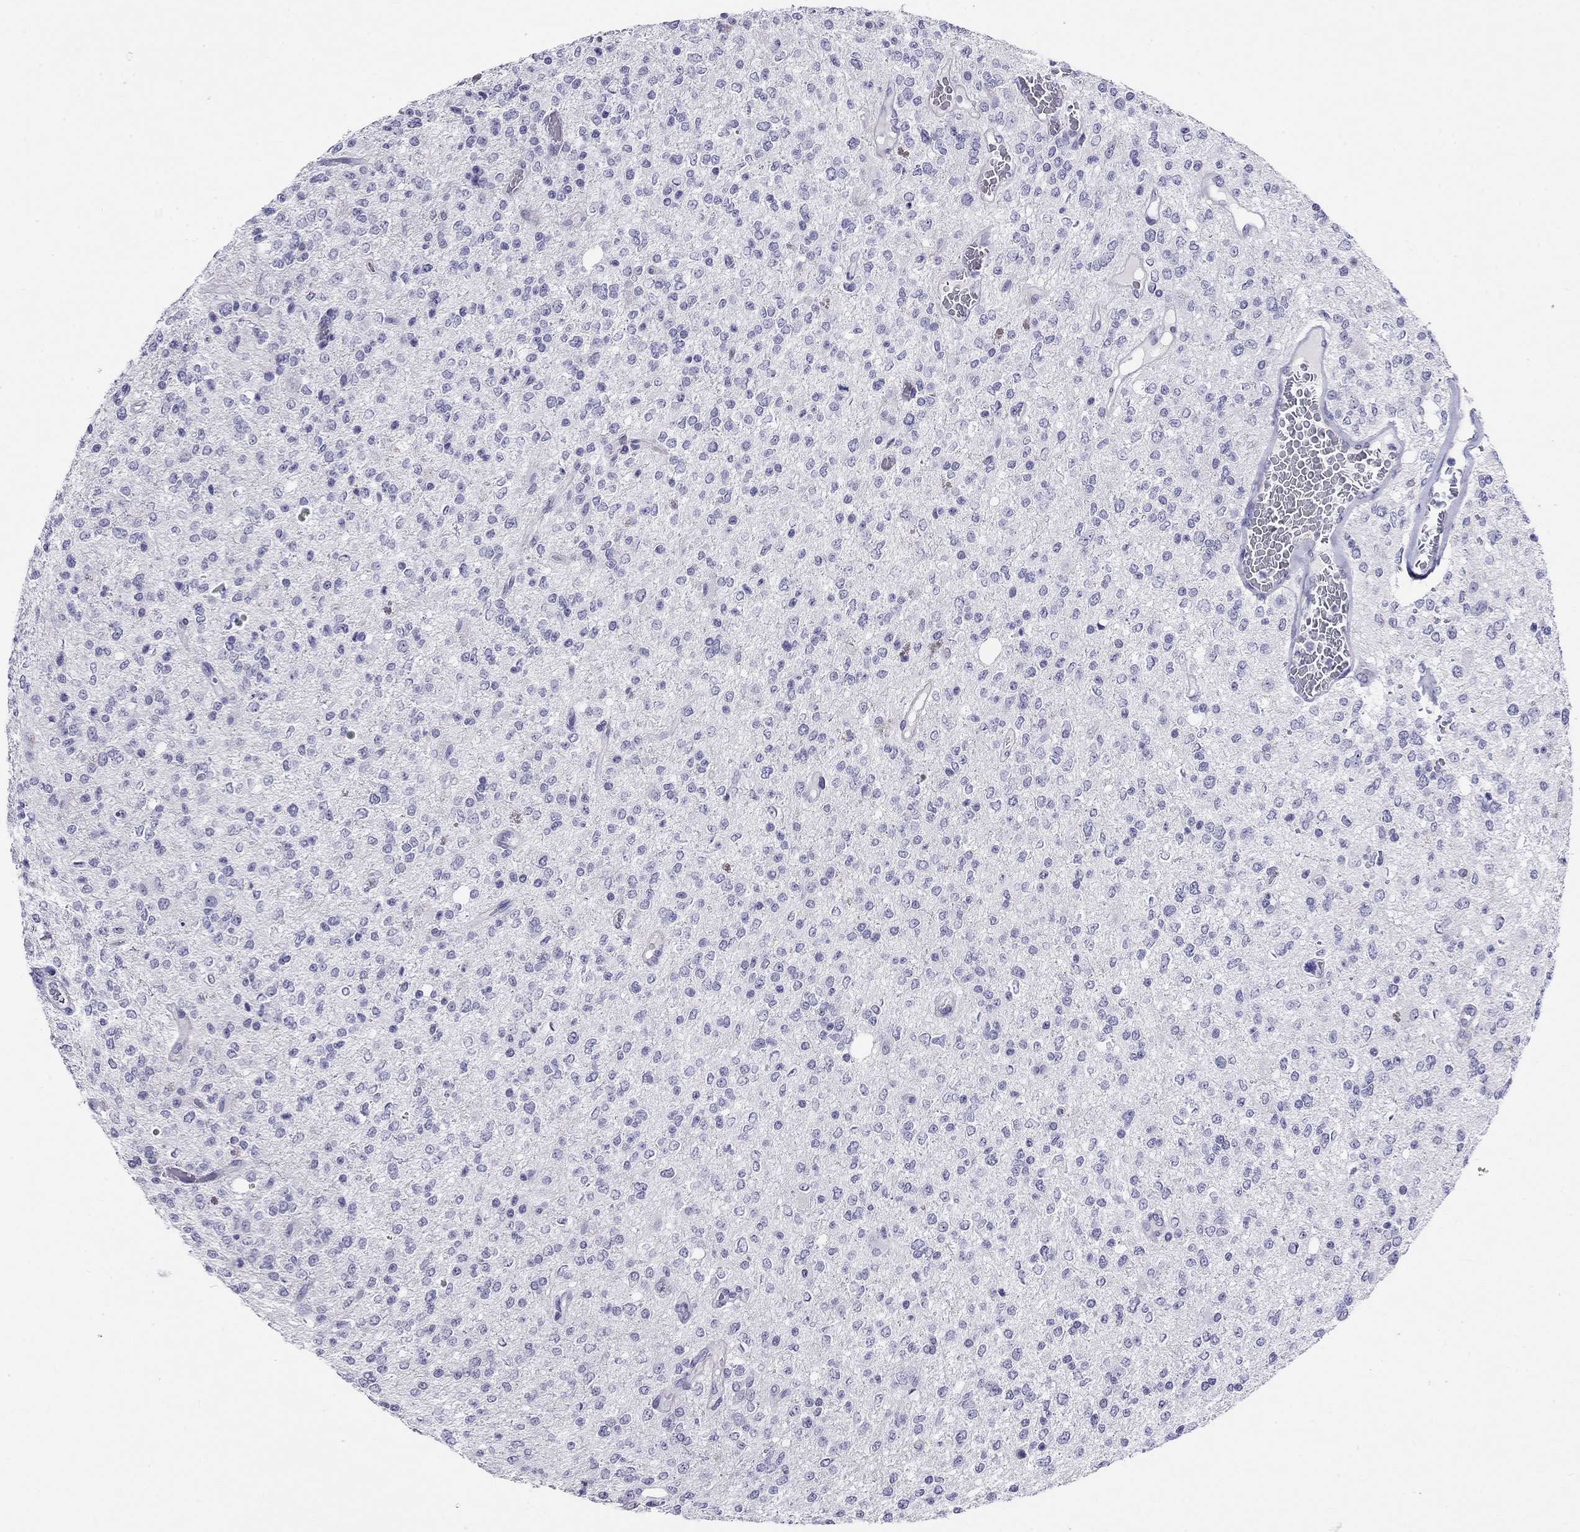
{"staining": {"intensity": "negative", "quantity": "none", "location": "none"}, "tissue": "glioma", "cell_type": "Tumor cells", "image_type": "cancer", "snomed": [{"axis": "morphology", "description": "Glioma, malignant, Low grade"}, {"axis": "topography", "description": "Brain"}], "caption": "Immunohistochemical staining of malignant glioma (low-grade) demonstrates no significant expression in tumor cells.", "gene": "MYMX", "patient": {"sex": "male", "age": 67}}